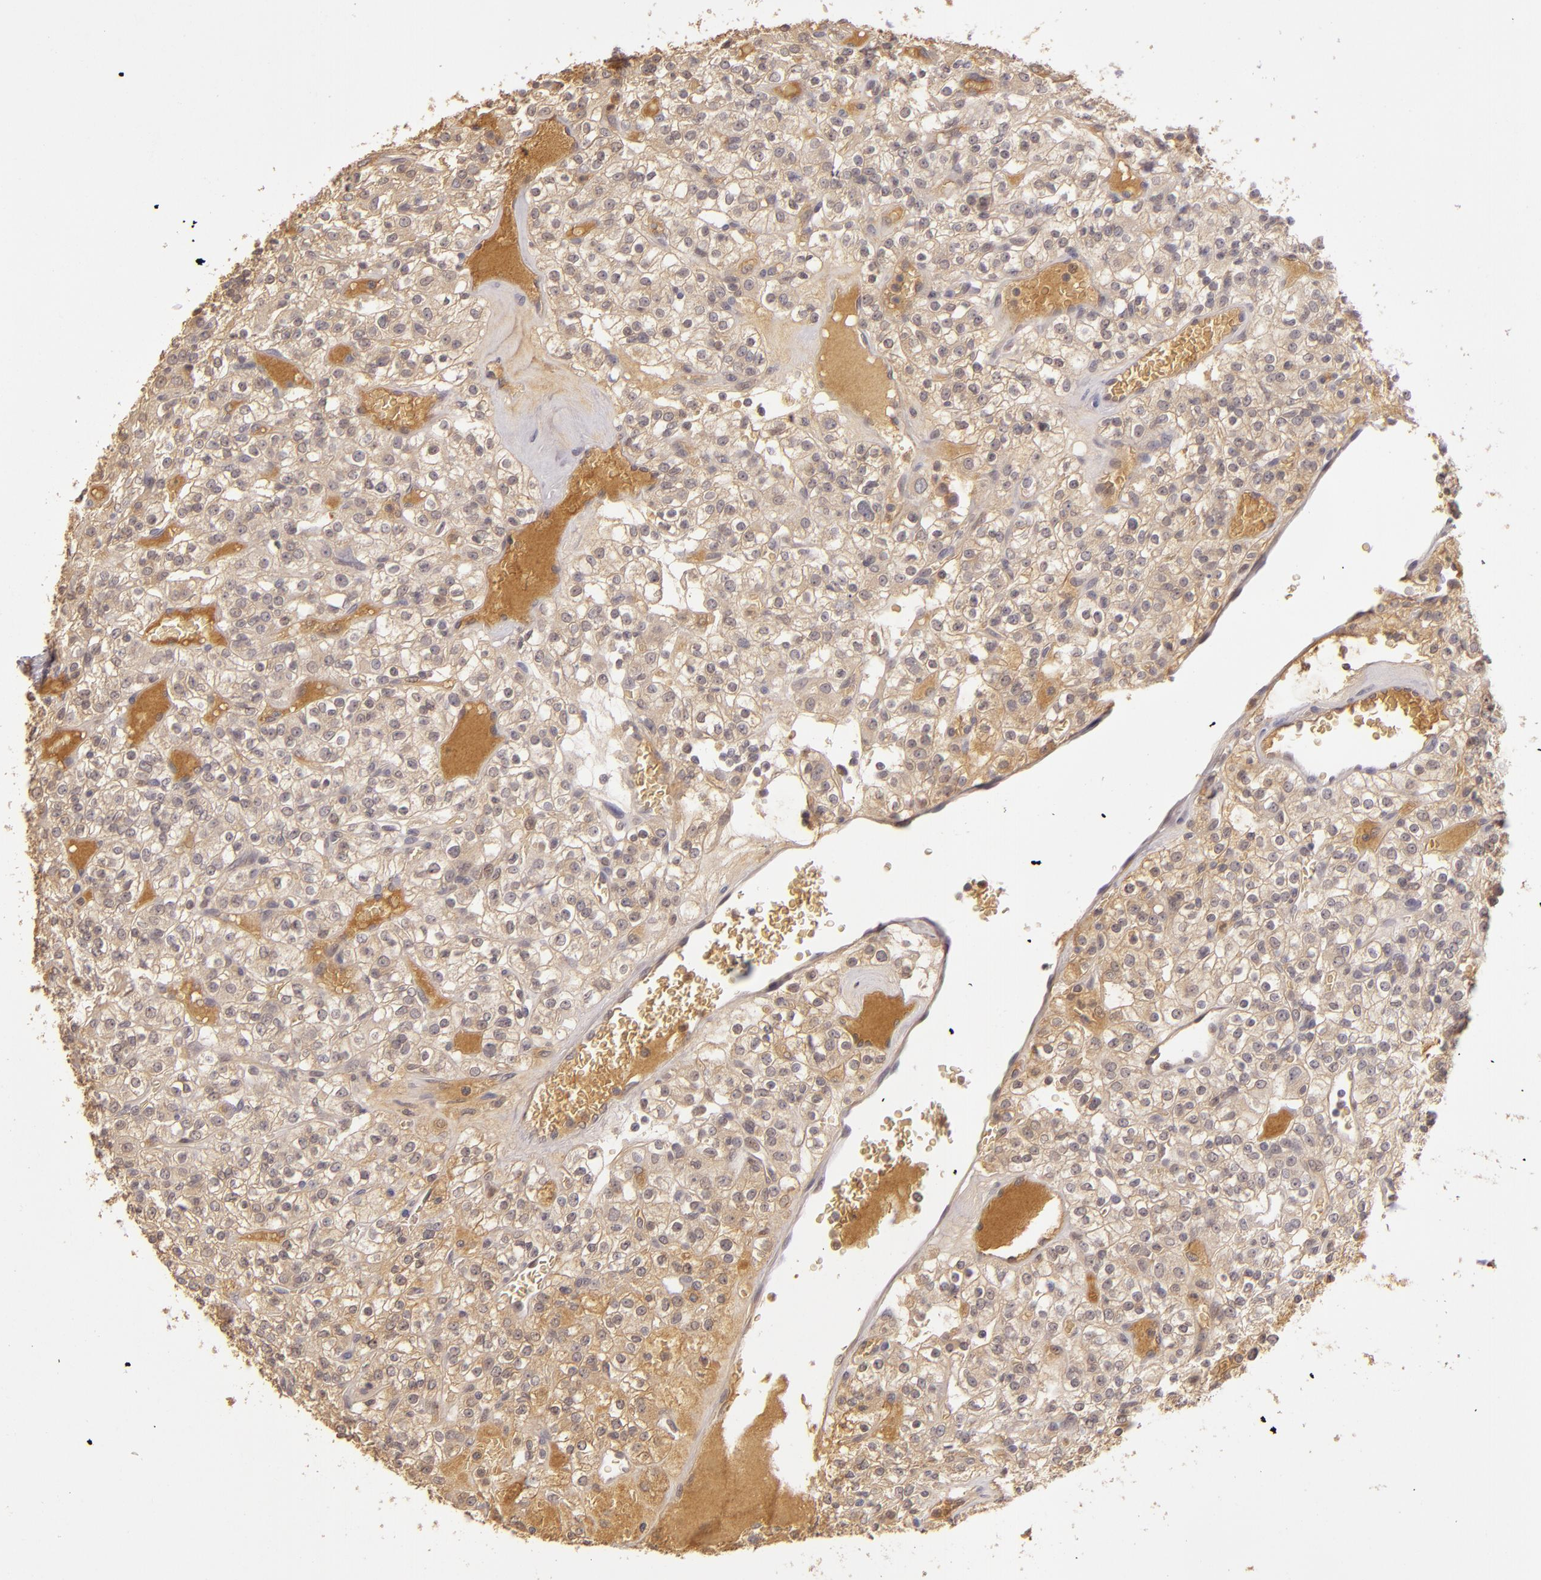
{"staining": {"intensity": "weak", "quantity": ">75%", "location": "cytoplasmic/membranous"}, "tissue": "renal cancer", "cell_type": "Tumor cells", "image_type": "cancer", "snomed": [{"axis": "morphology", "description": "Normal tissue, NOS"}, {"axis": "morphology", "description": "Adenocarcinoma, NOS"}, {"axis": "topography", "description": "Kidney"}], "caption": "This micrograph reveals immunohistochemistry (IHC) staining of human renal cancer, with low weak cytoplasmic/membranous expression in approximately >75% of tumor cells.", "gene": "LRG1", "patient": {"sex": "female", "age": 72}}